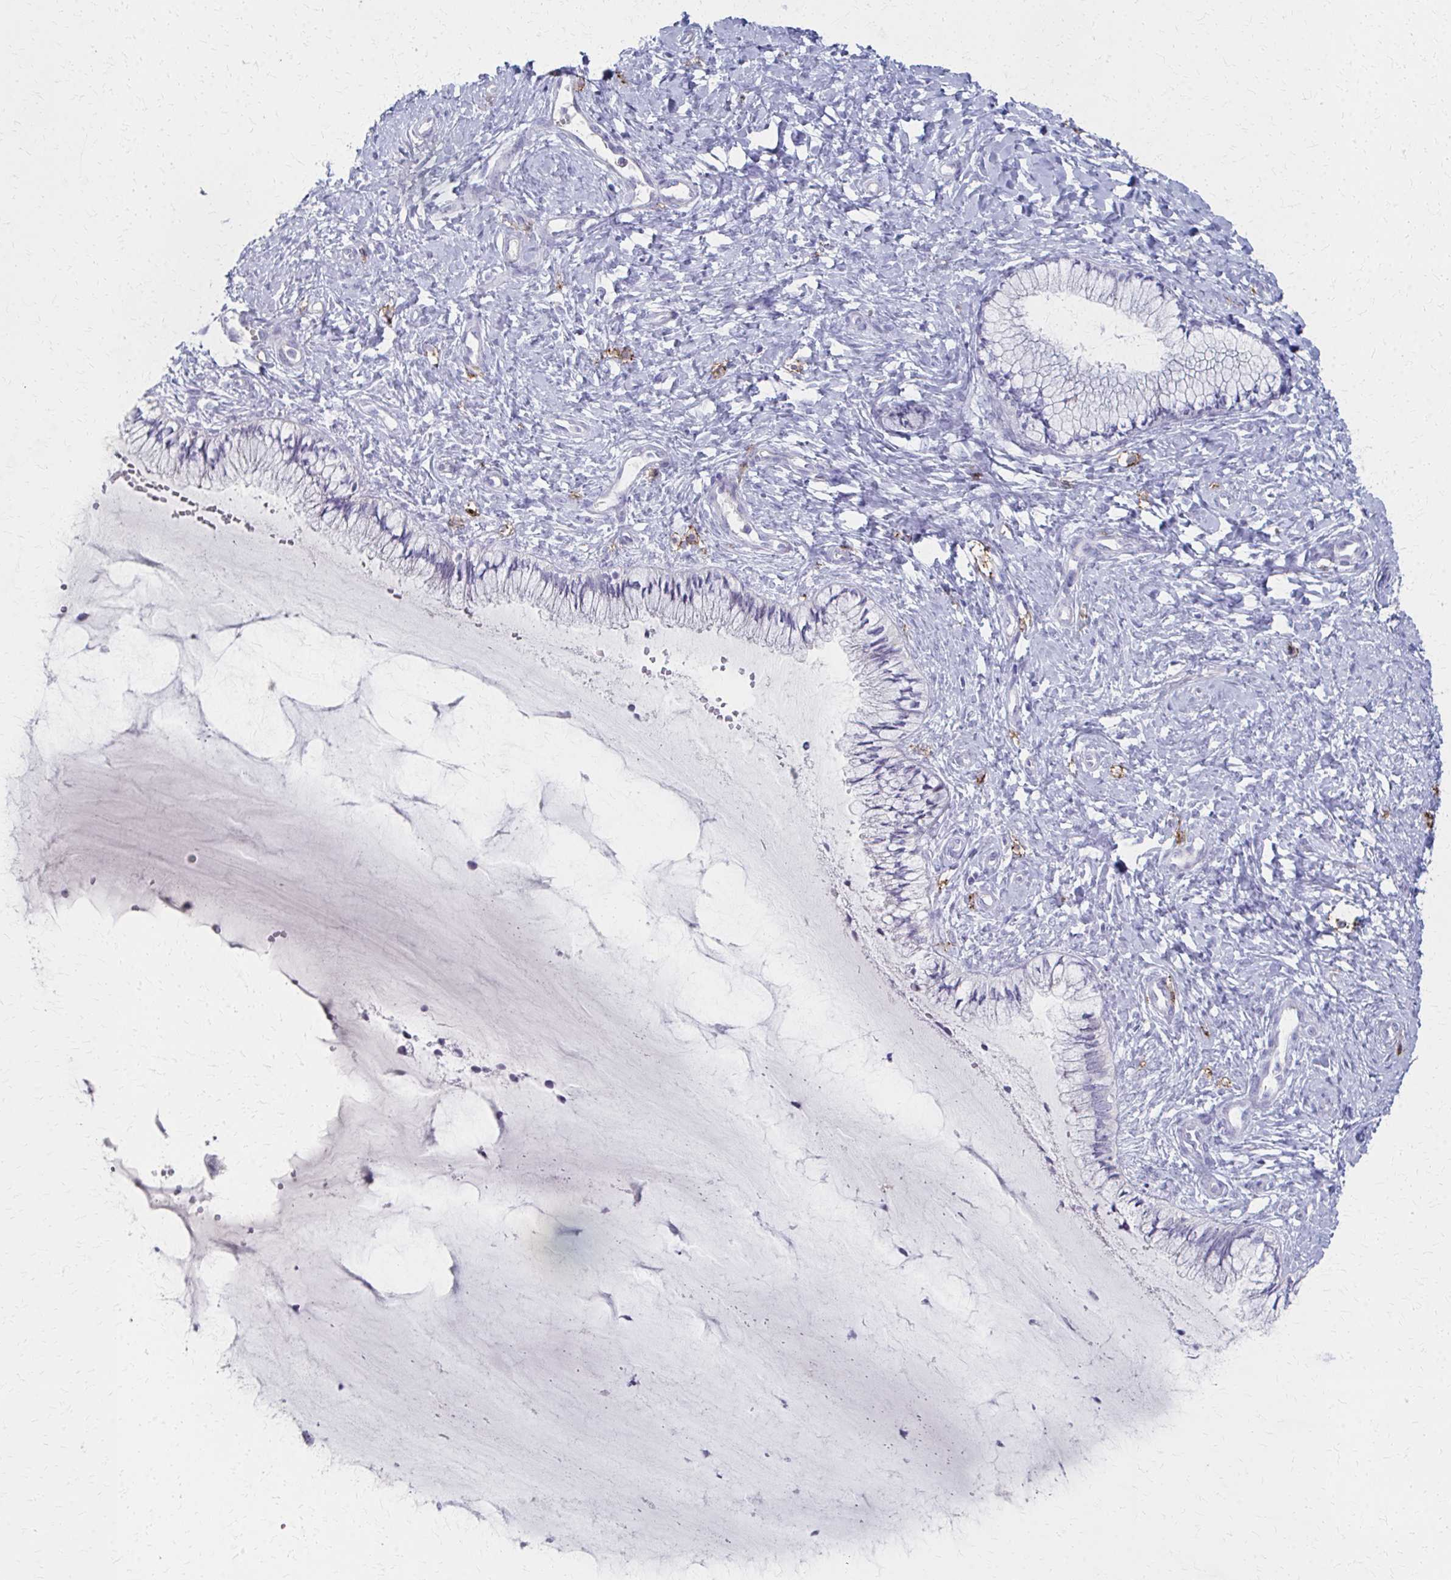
{"staining": {"intensity": "negative", "quantity": "none", "location": "none"}, "tissue": "cervix", "cell_type": "Glandular cells", "image_type": "normal", "snomed": [{"axis": "morphology", "description": "Normal tissue, NOS"}, {"axis": "topography", "description": "Cervix"}], "caption": "The IHC micrograph has no significant staining in glandular cells of cervix. Nuclei are stained in blue.", "gene": "MS4A2", "patient": {"sex": "female", "age": 37}}